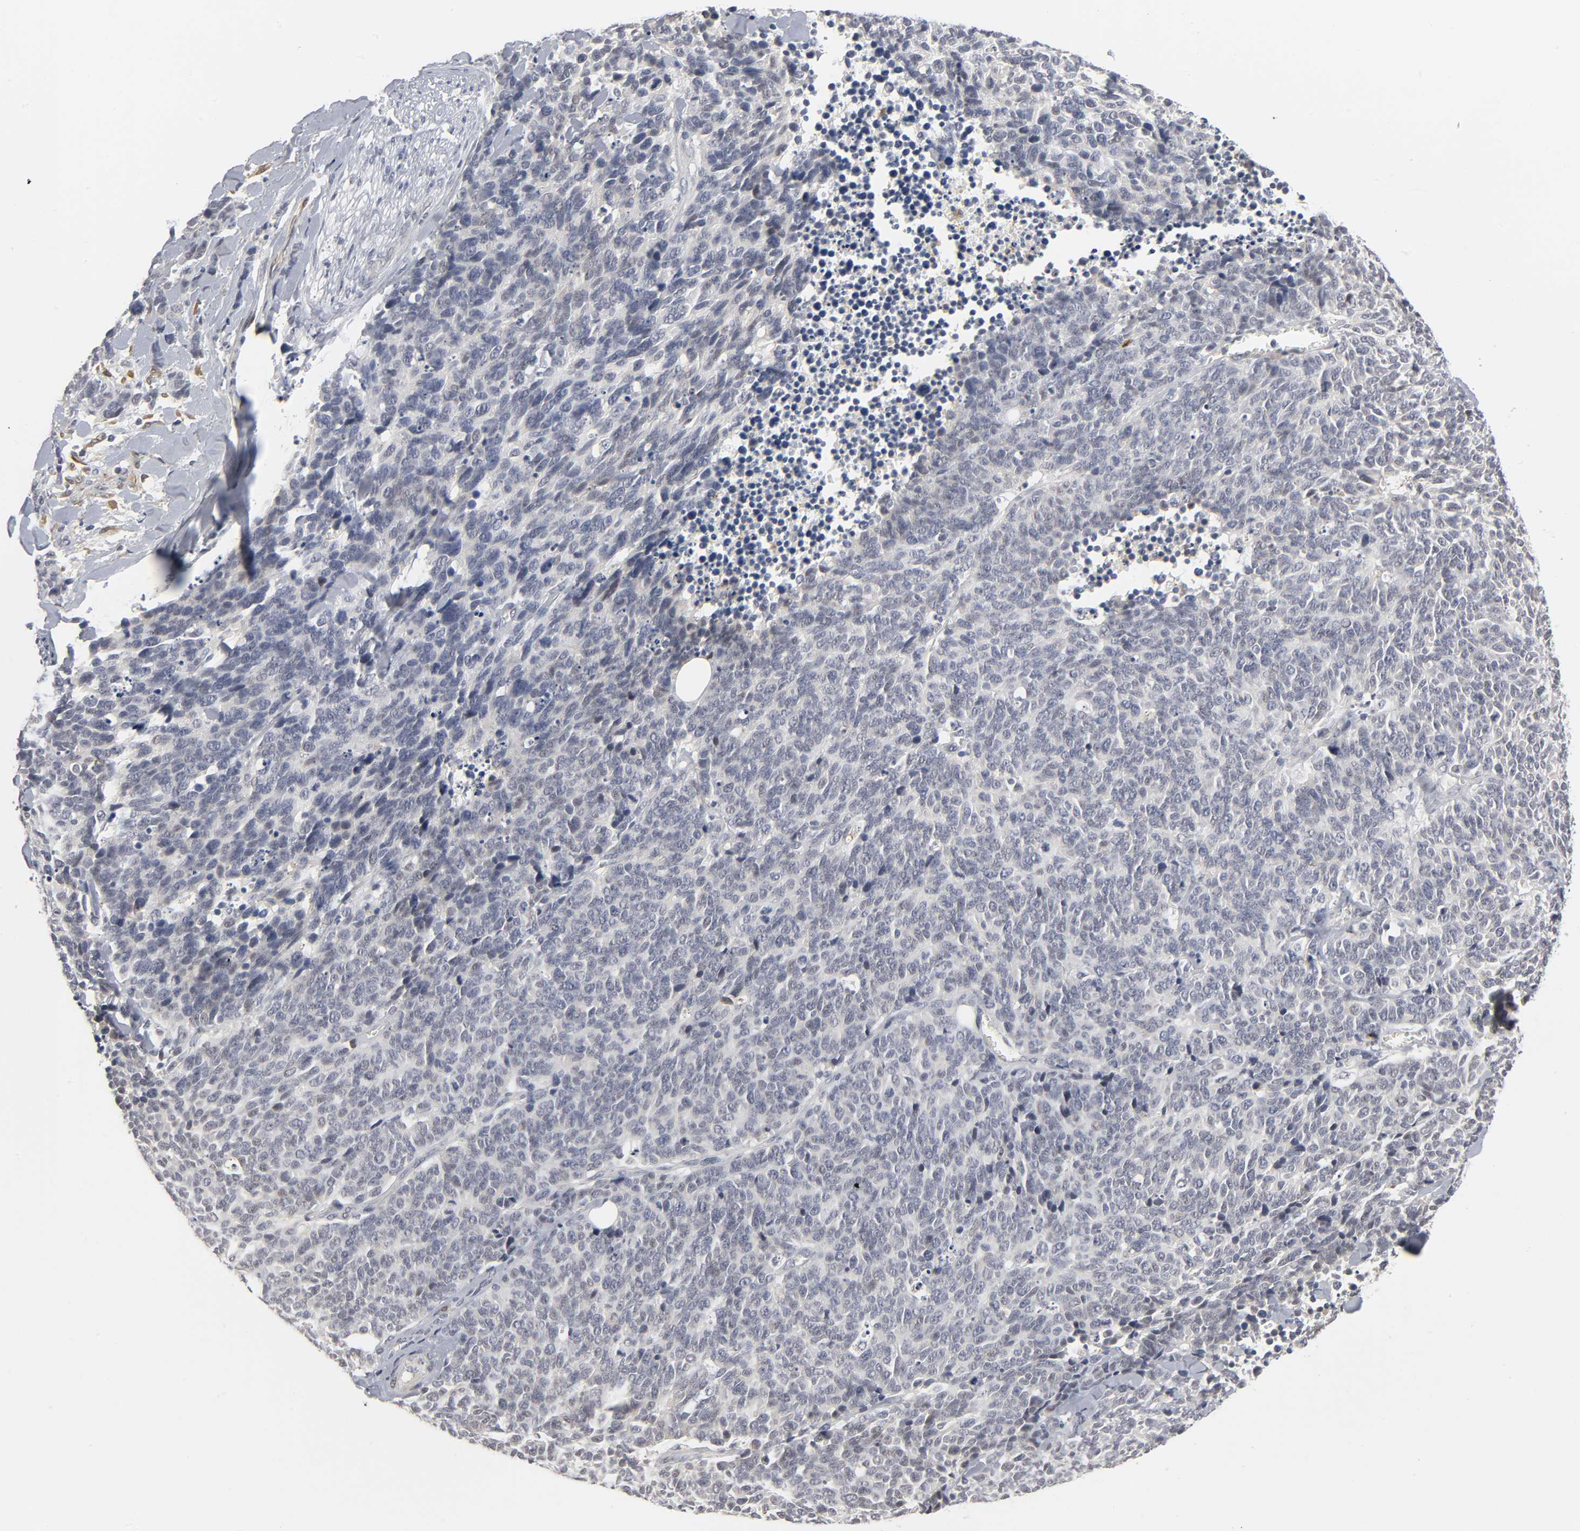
{"staining": {"intensity": "weak", "quantity": "25%-75%", "location": "cytoplasmic/membranous,nuclear"}, "tissue": "lung cancer", "cell_type": "Tumor cells", "image_type": "cancer", "snomed": [{"axis": "morphology", "description": "Neoplasm, malignant, NOS"}, {"axis": "topography", "description": "Lung"}], "caption": "Malignant neoplasm (lung) tissue demonstrates weak cytoplasmic/membranous and nuclear expression in about 25%-75% of tumor cells", "gene": "PDLIM3", "patient": {"sex": "female", "age": 58}}